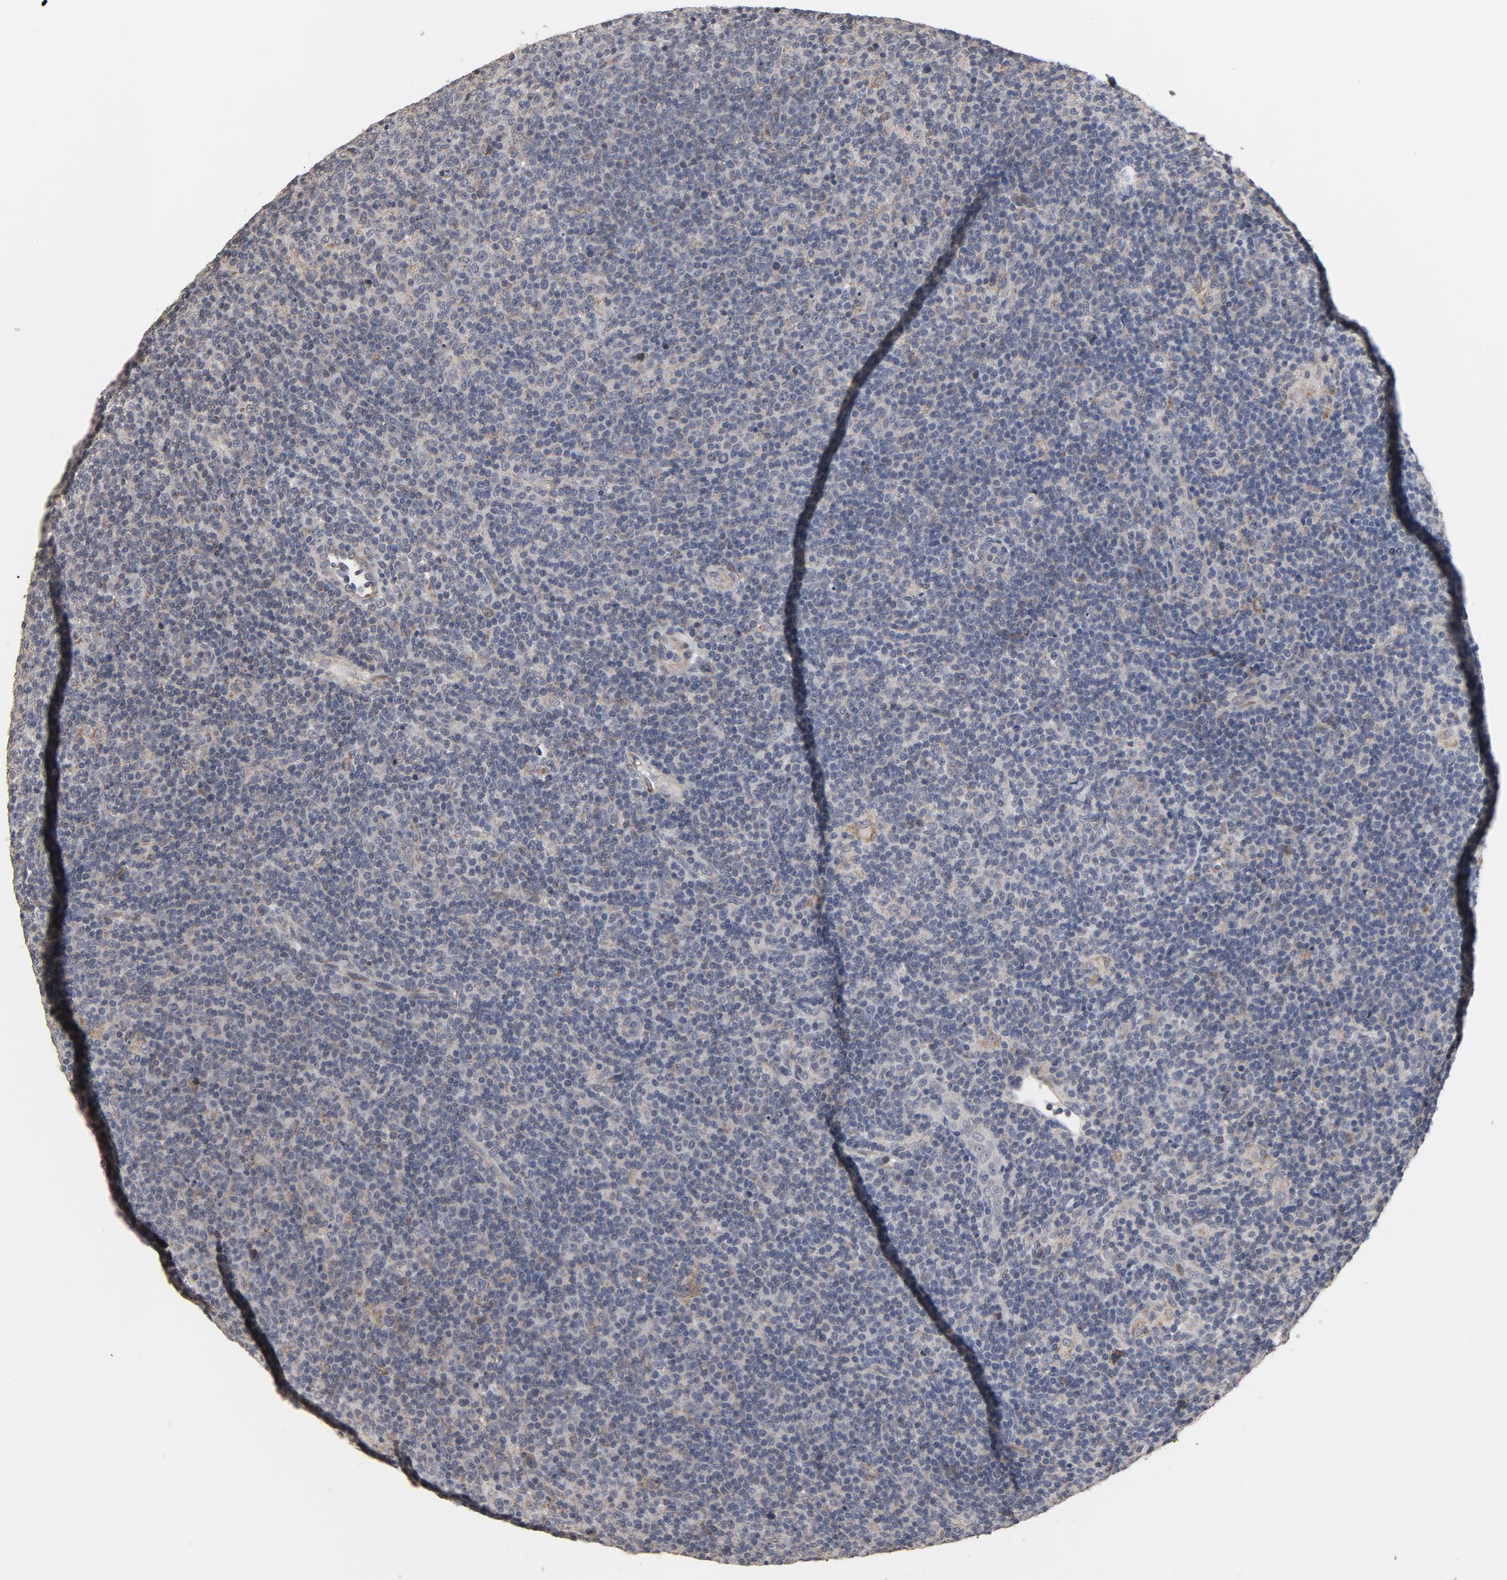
{"staining": {"intensity": "weak", "quantity": "<25%", "location": "cytoplasmic/membranous"}, "tissue": "lymphoma", "cell_type": "Tumor cells", "image_type": "cancer", "snomed": [{"axis": "morphology", "description": "Malignant lymphoma, non-Hodgkin's type, Low grade"}, {"axis": "topography", "description": "Lymph node"}], "caption": "Tumor cells are negative for brown protein staining in low-grade malignant lymphoma, non-Hodgkin's type.", "gene": "PPP1R1B", "patient": {"sex": "male", "age": 70}}